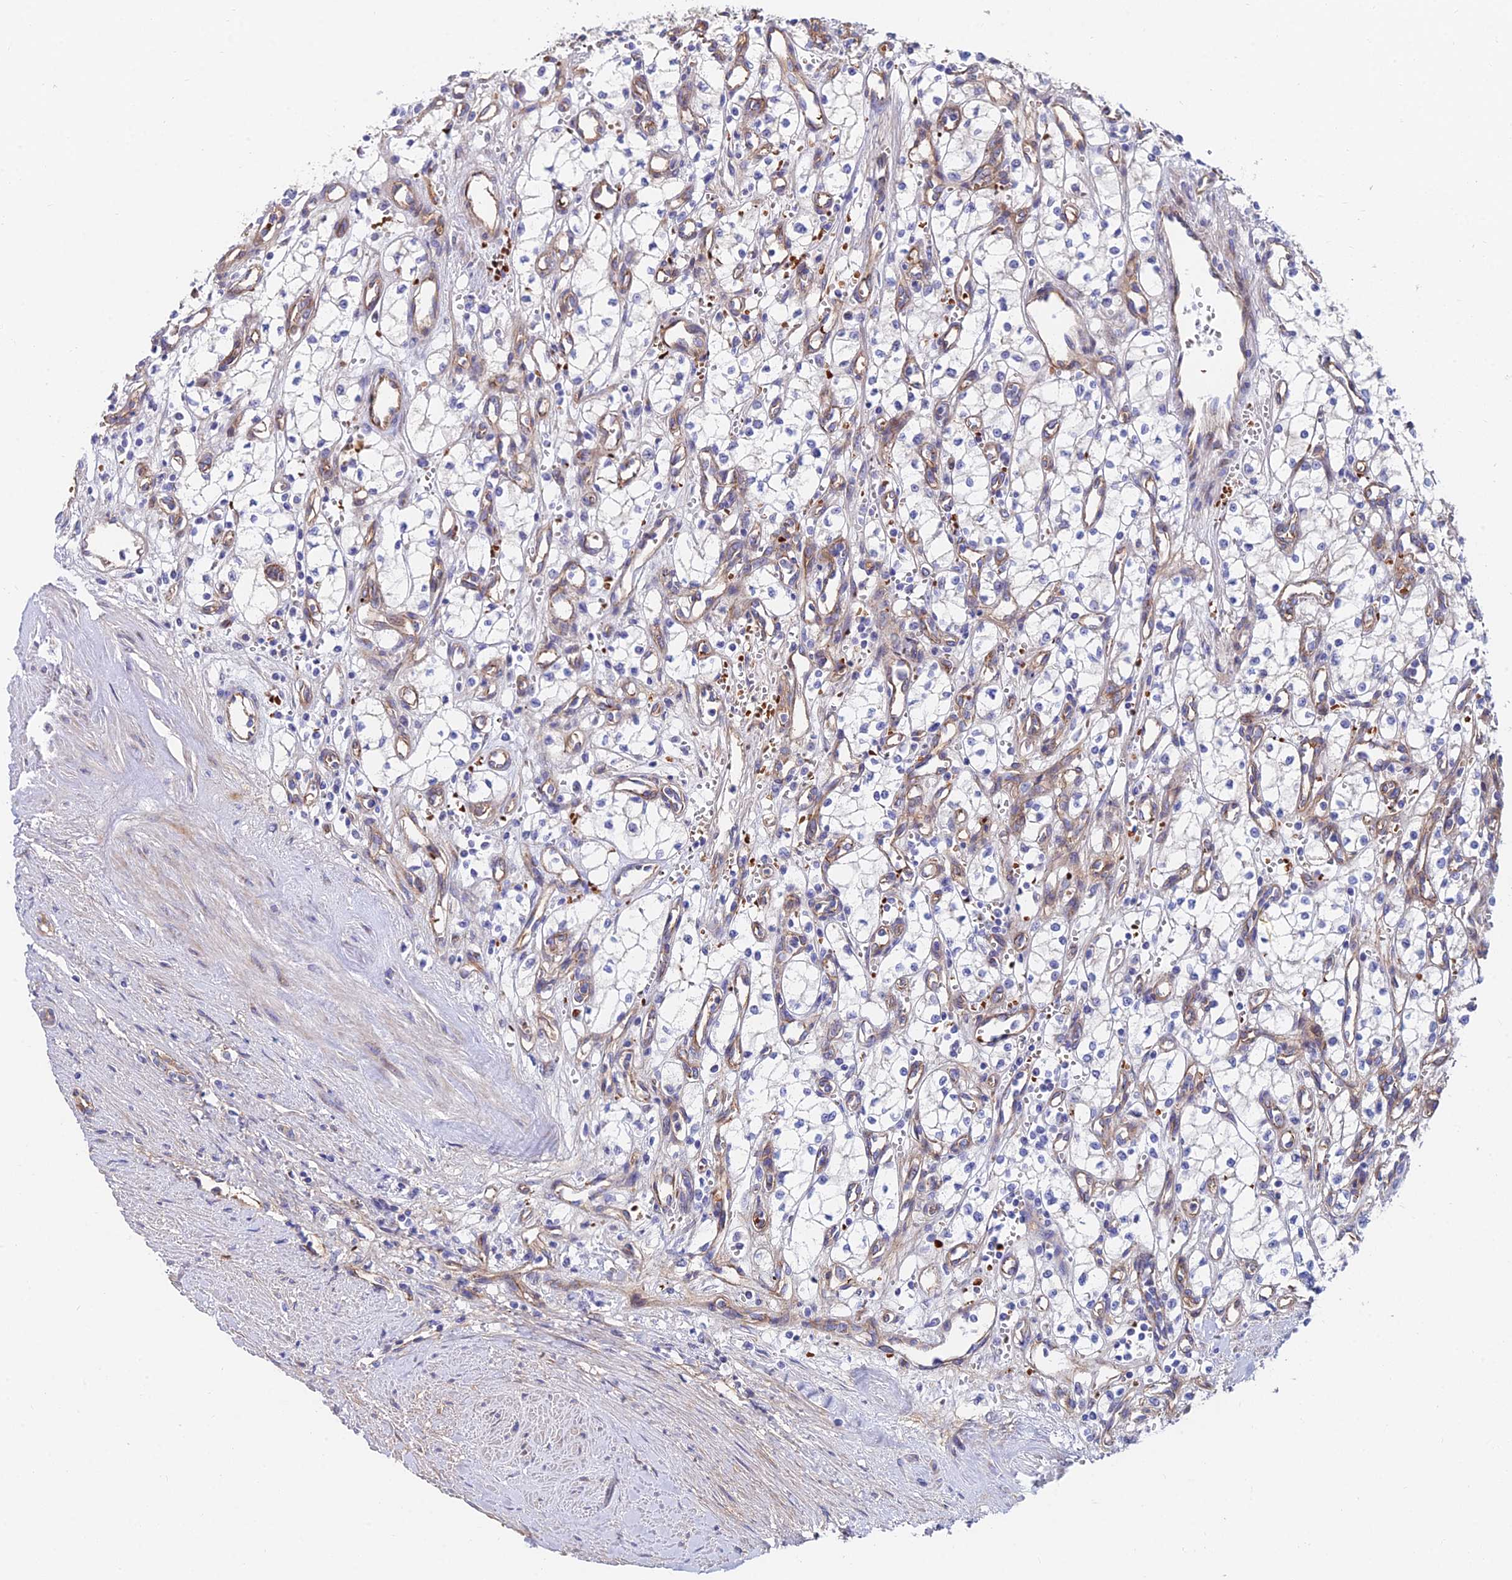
{"staining": {"intensity": "negative", "quantity": "none", "location": "none"}, "tissue": "renal cancer", "cell_type": "Tumor cells", "image_type": "cancer", "snomed": [{"axis": "morphology", "description": "Adenocarcinoma, NOS"}, {"axis": "topography", "description": "Kidney"}], "caption": "An immunohistochemistry (IHC) image of renal adenocarcinoma is shown. There is no staining in tumor cells of renal adenocarcinoma.", "gene": "ADGRF3", "patient": {"sex": "male", "age": 59}}